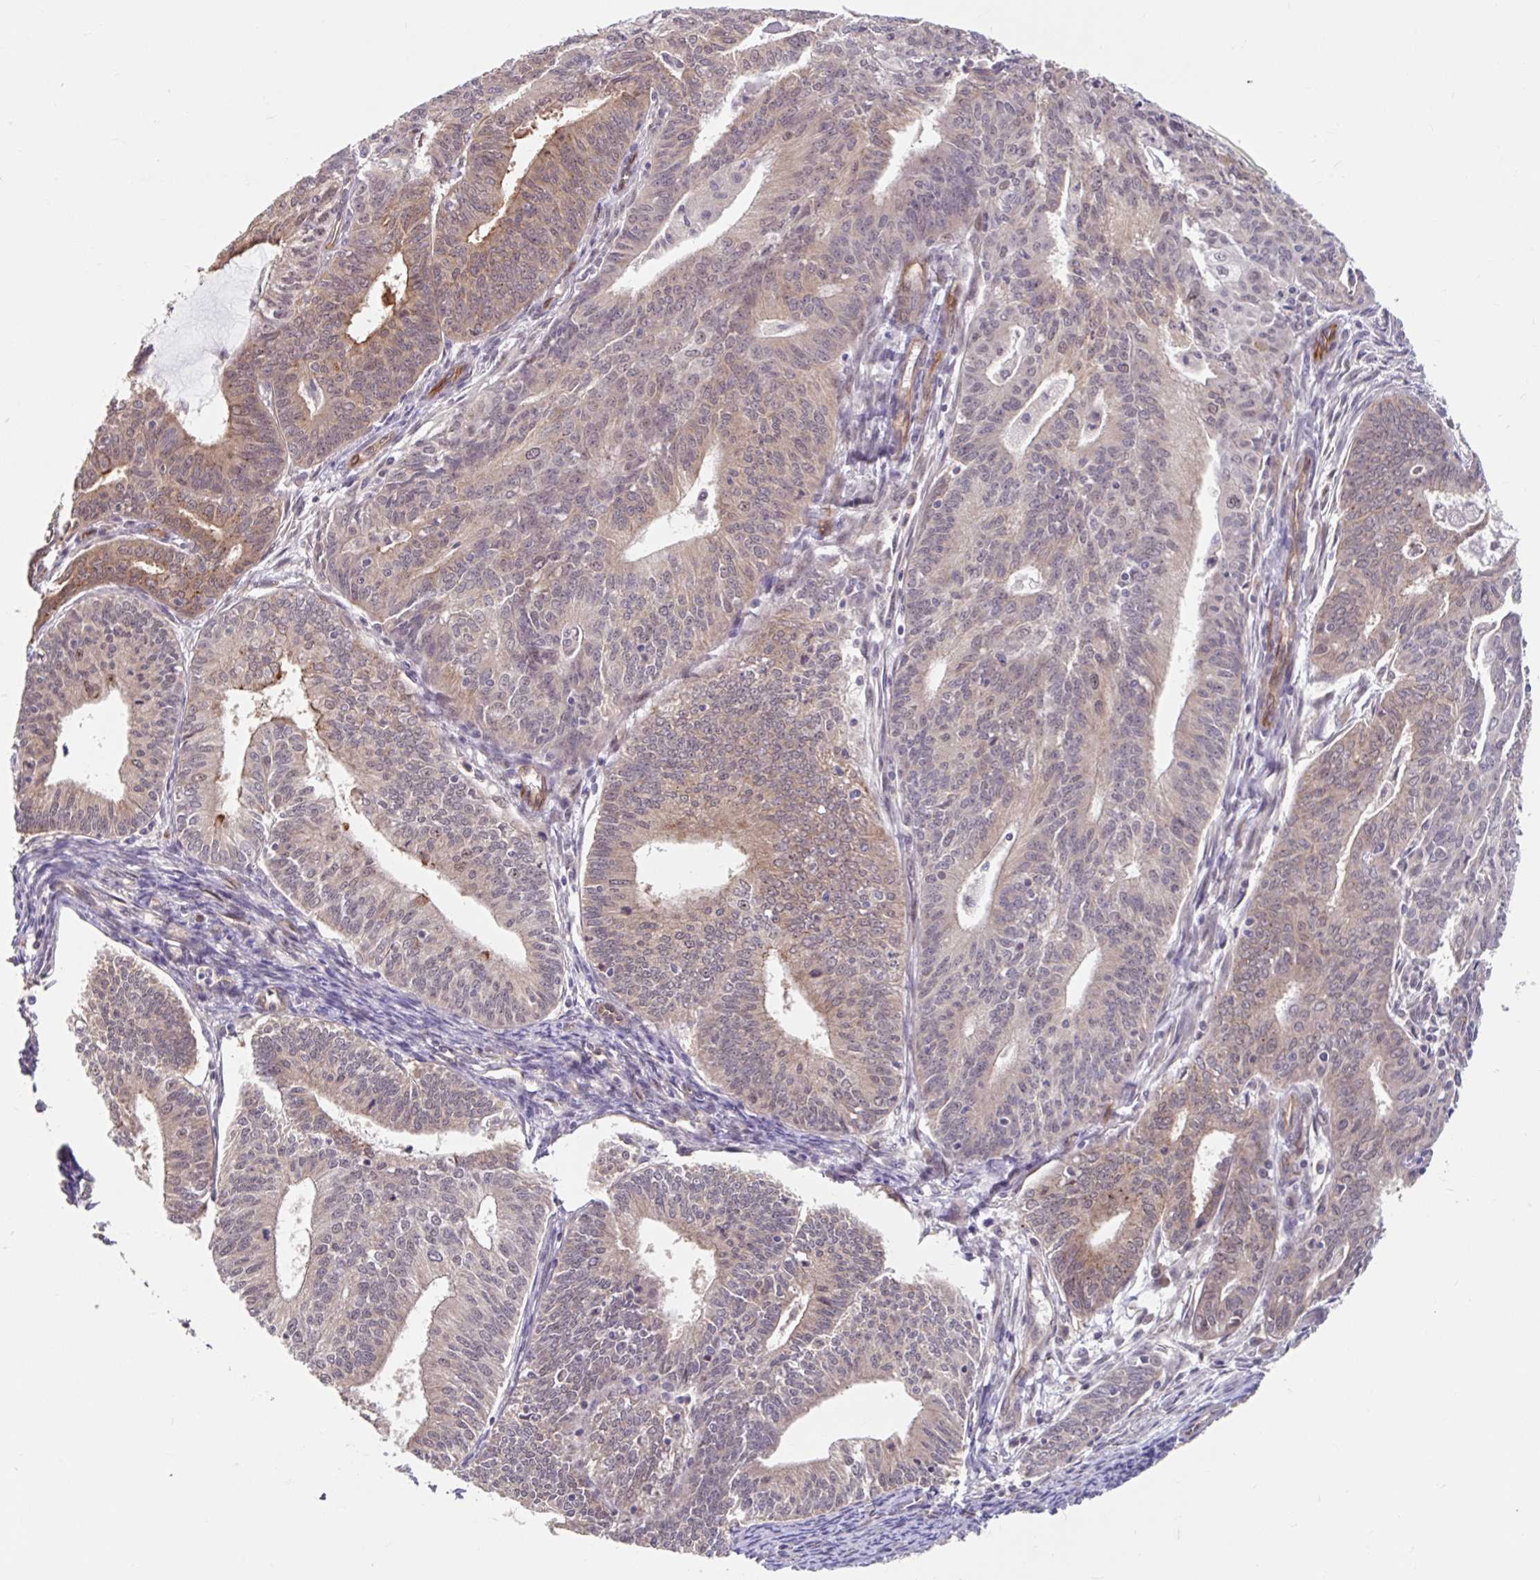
{"staining": {"intensity": "moderate", "quantity": "<25%", "location": "cytoplasmic/membranous"}, "tissue": "endometrial cancer", "cell_type": "Tumor cells", "image_type": "cancer", "snomed": [{"axis": "morphology", "description": "Adenocarcinoma, NOS"}, {"axis": "topography", "description": "Endometrium"}], "caption": "Immunohistochemistry image of endometrial cancer stained for a protein (brown), which displays low levels of moderate cytoplasmic/membranous positivity in approximately <25% of tumor cells.", "gene": "STYXL1", "patient": {"sex": "female", "age": 61}}